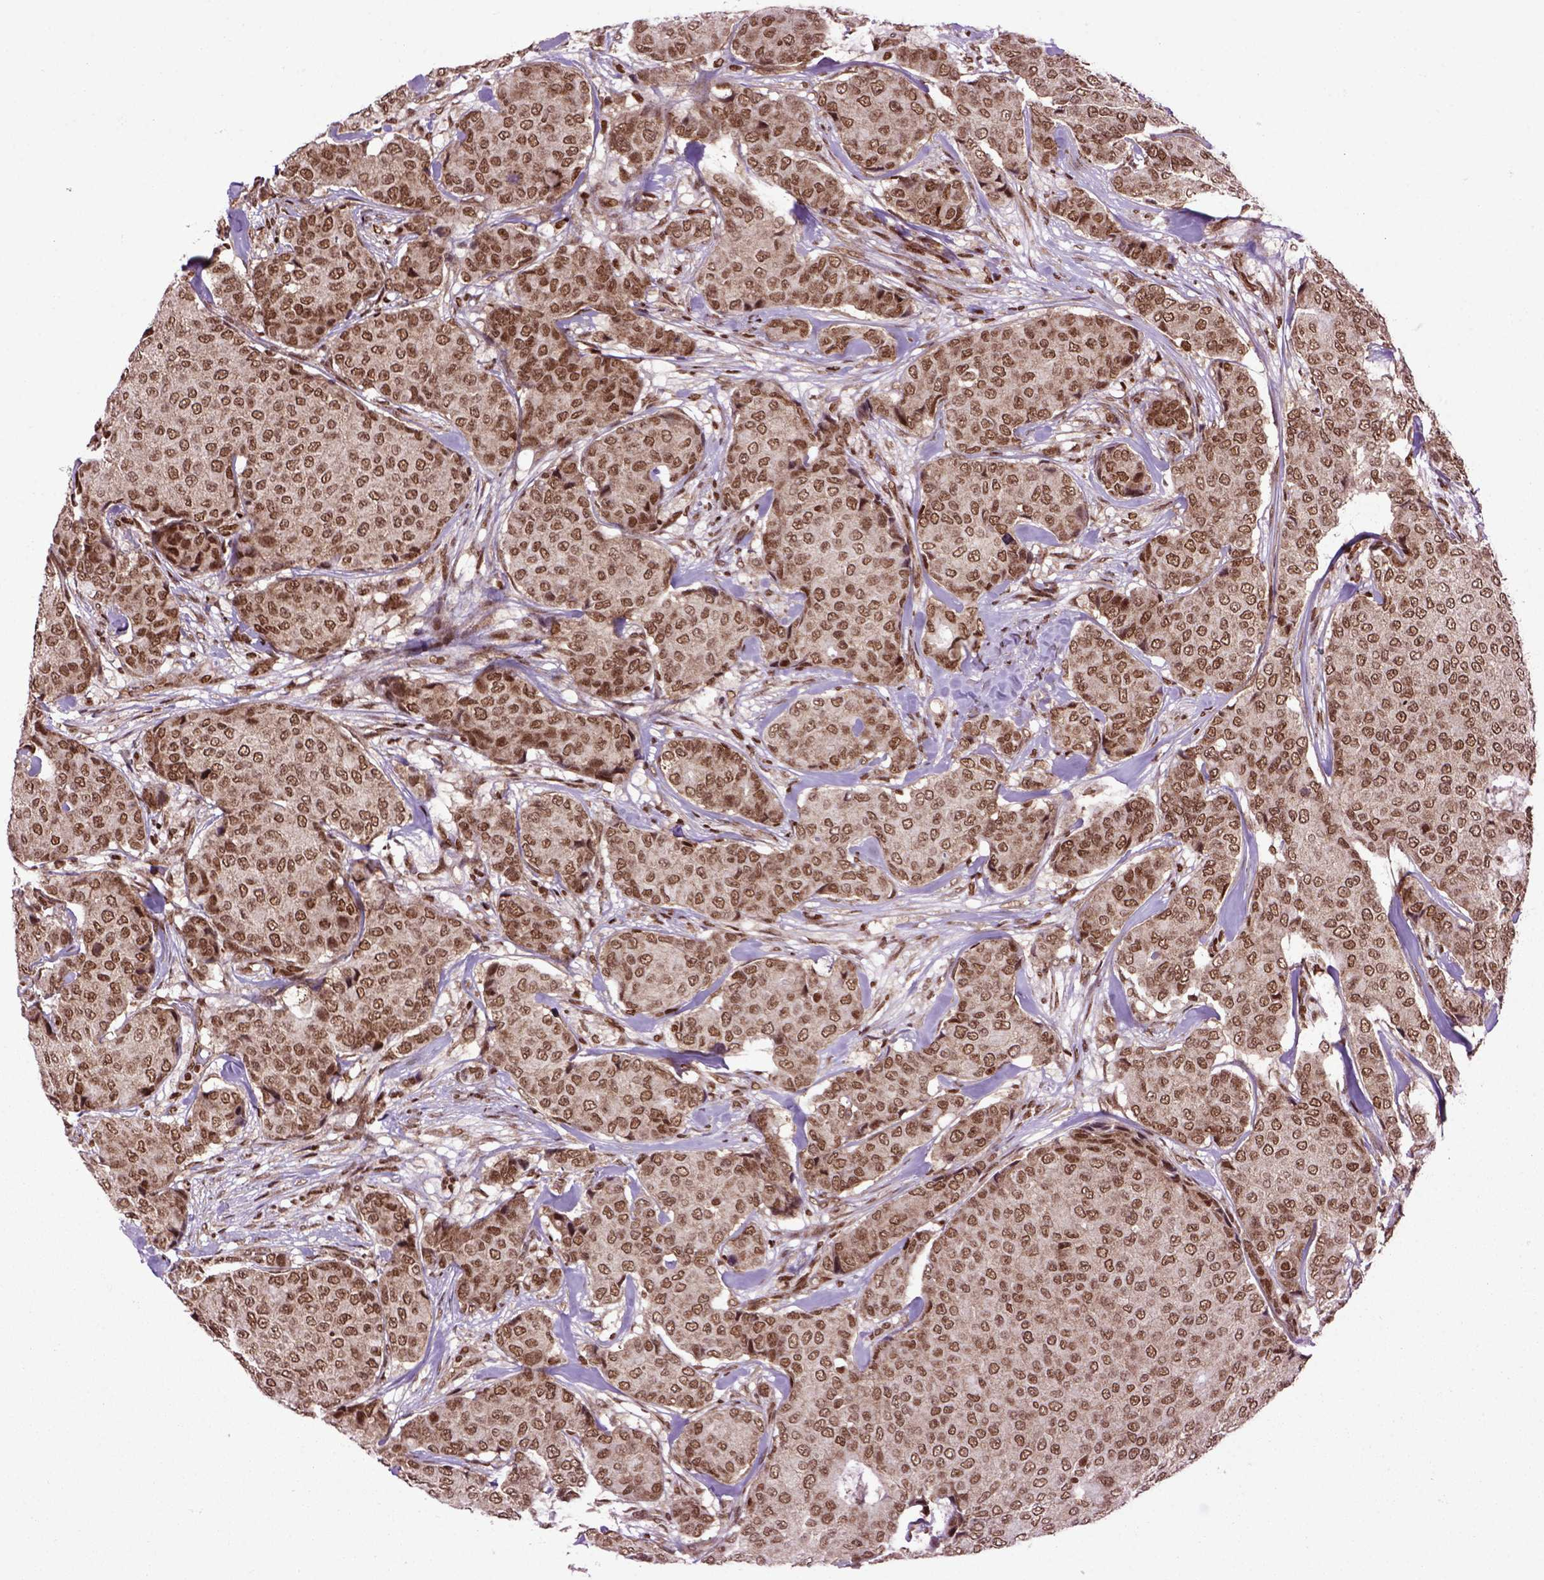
{"staining": {"intensity": "moderate", "quantity": ">75%", "location": "cytoplasmic/membranous,nuclear"}, "tissue": "breast cancer", "cell_type": "Tumor cells", "image_type": "cancer", "snomed": [{"axis": "morphology", "description": "Duct carcinoma"}, {"axis": "topography", "description": "Breast"}], "caption": "Breast cancer was stained to show a protein in brown. There is medium levels of moderate cytoplasmic/membranous and nuclear expression in about >75% of tumor cells.", "gene": "CELF1", "patient": {"sex": "female", "age": 75}}